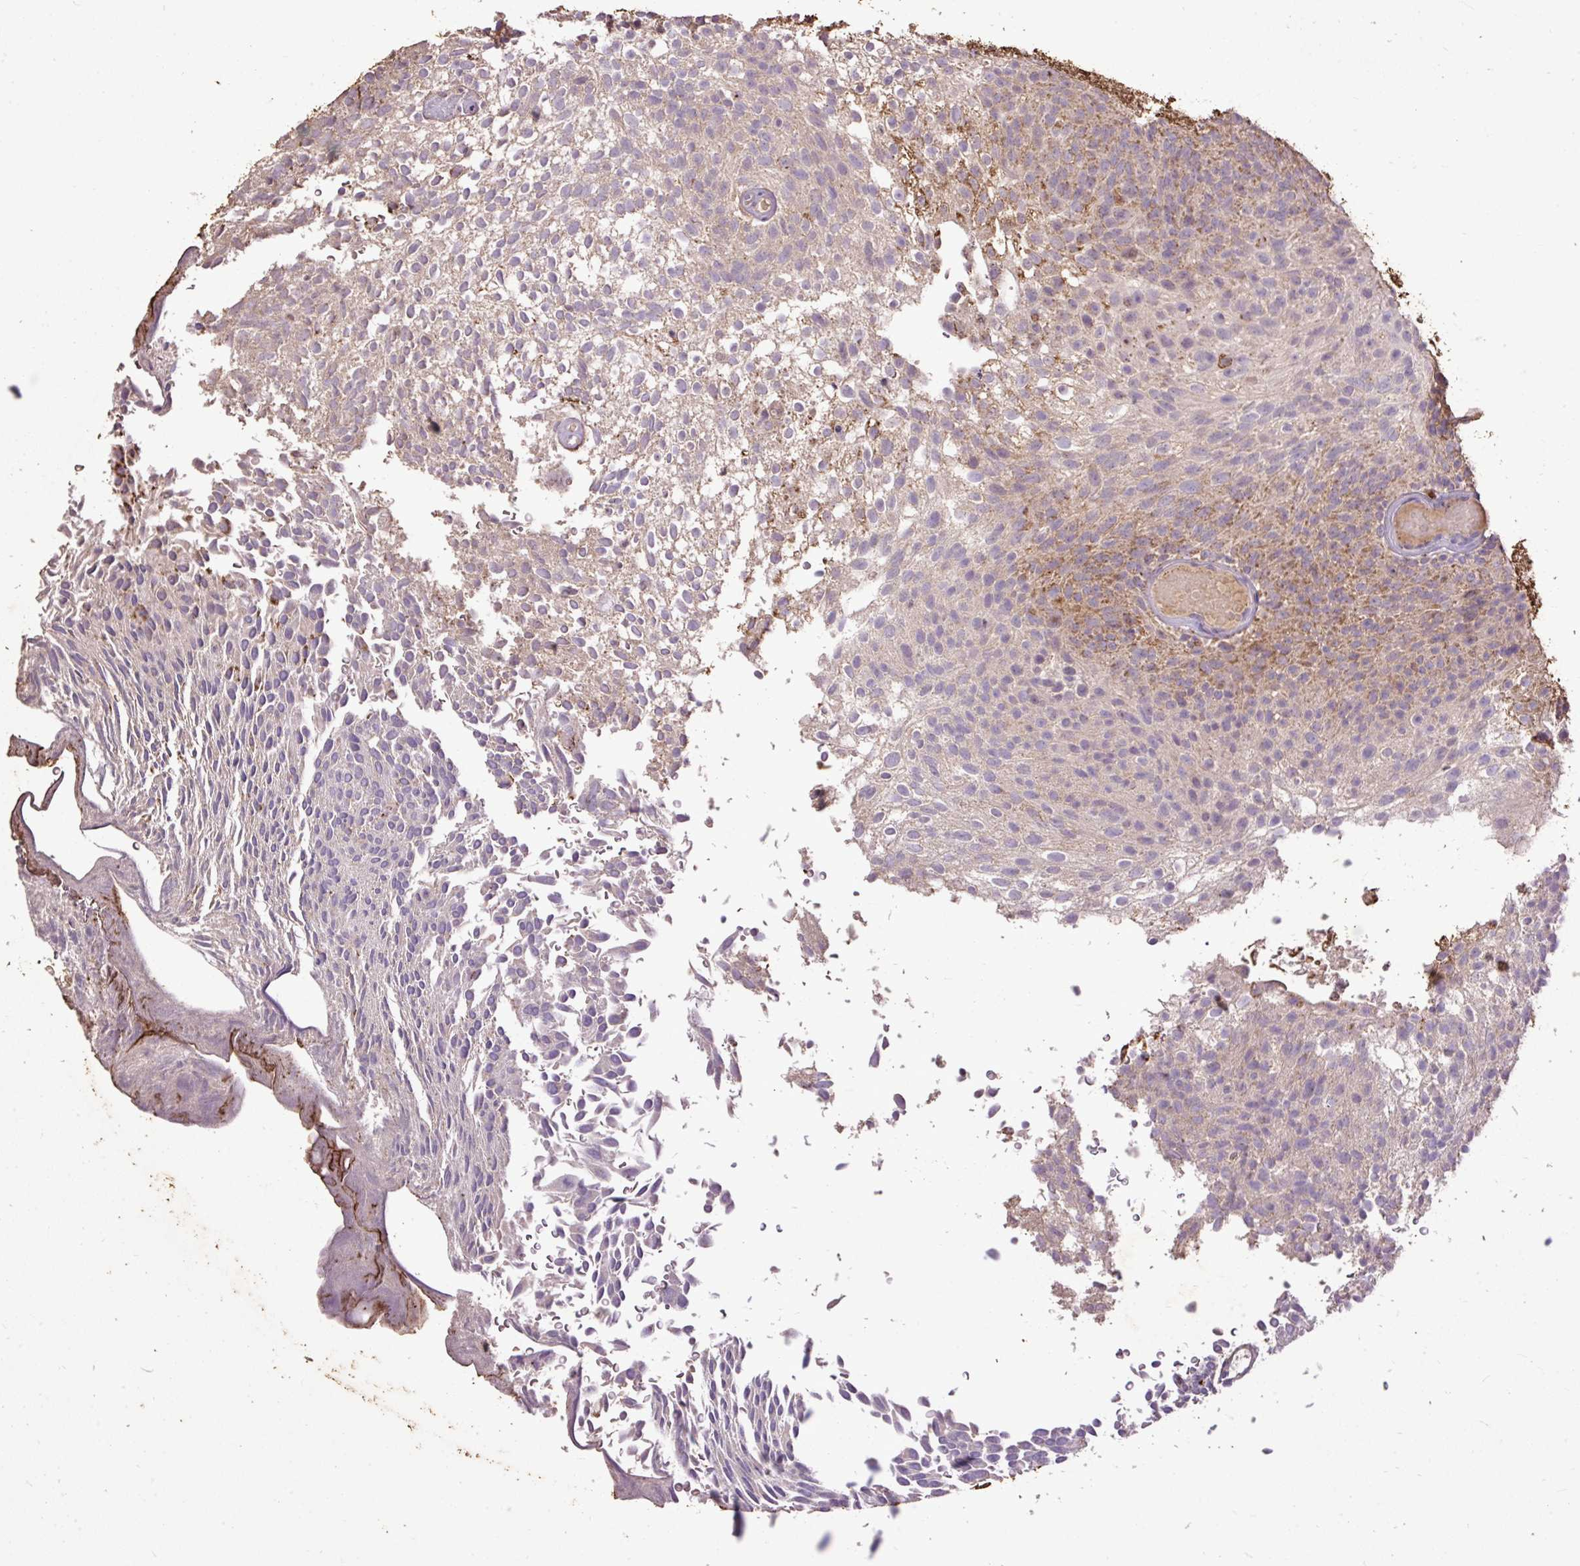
{"staining": {"intensity": "moderate", "quantity": "25%-75%", "location": "cytoplasmic/membranous"}, "tissue": "urothelial cancer", "cell_type": "Tumor cells", "image_type": "cancer", "snomed": [{"axis": "morphology", "description": "Urothelial carcinoma, Low grade"}, {"axis": "topography", "description": "Urinary bladder"}], "caption": "An image of urothelial cancer stained for a protein demonstrates moderate cytoplasmic/membranous brown staining in tumor cells.", "gene": "LRTM2", "patient": {"sex": "male", "age": 78}}